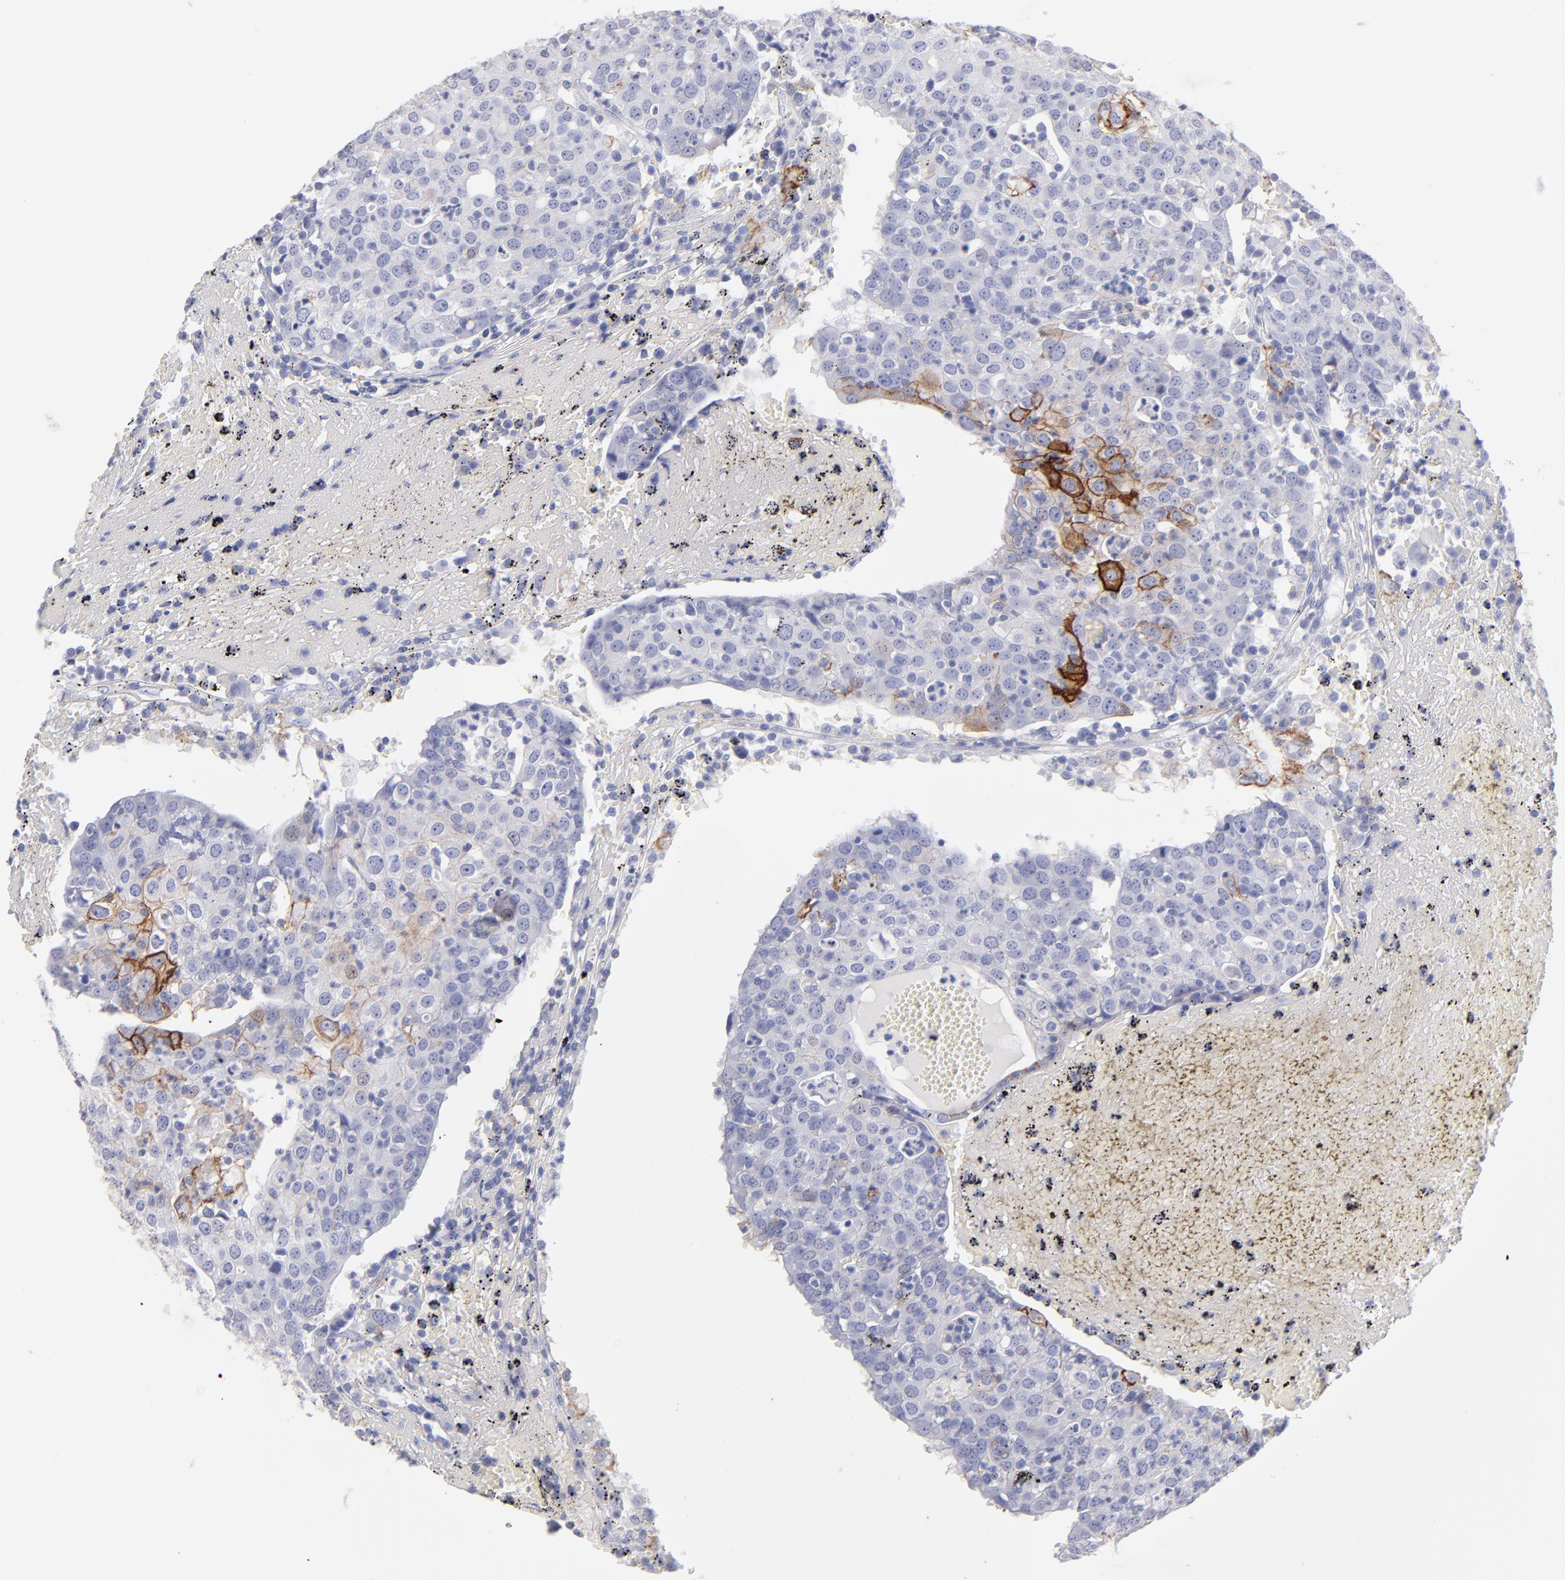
{"staining": {"intensity": "moderate", "quantity": "<25%", "location": "cytoplasmic/membranous"}, "tissue": "head and neck cancer", "cell_type": "Tumor cells", "image_type": "cancer", "snomed": [{"axis": "morphology", "description": "Adenocarcinoma, NOS"}, {"axis": "topography", "description": "Salivary gland"}, {"axis": "topography", "description": "Head-Neck"}], "caption": "A brown stain highlights moderate cytoplasmic/membranous expression of a protein in human adenocarcinoma (head and neck) tumor cells.", "gene": "AHNAK2", "patient": {"sex": "female", "age": 65}}